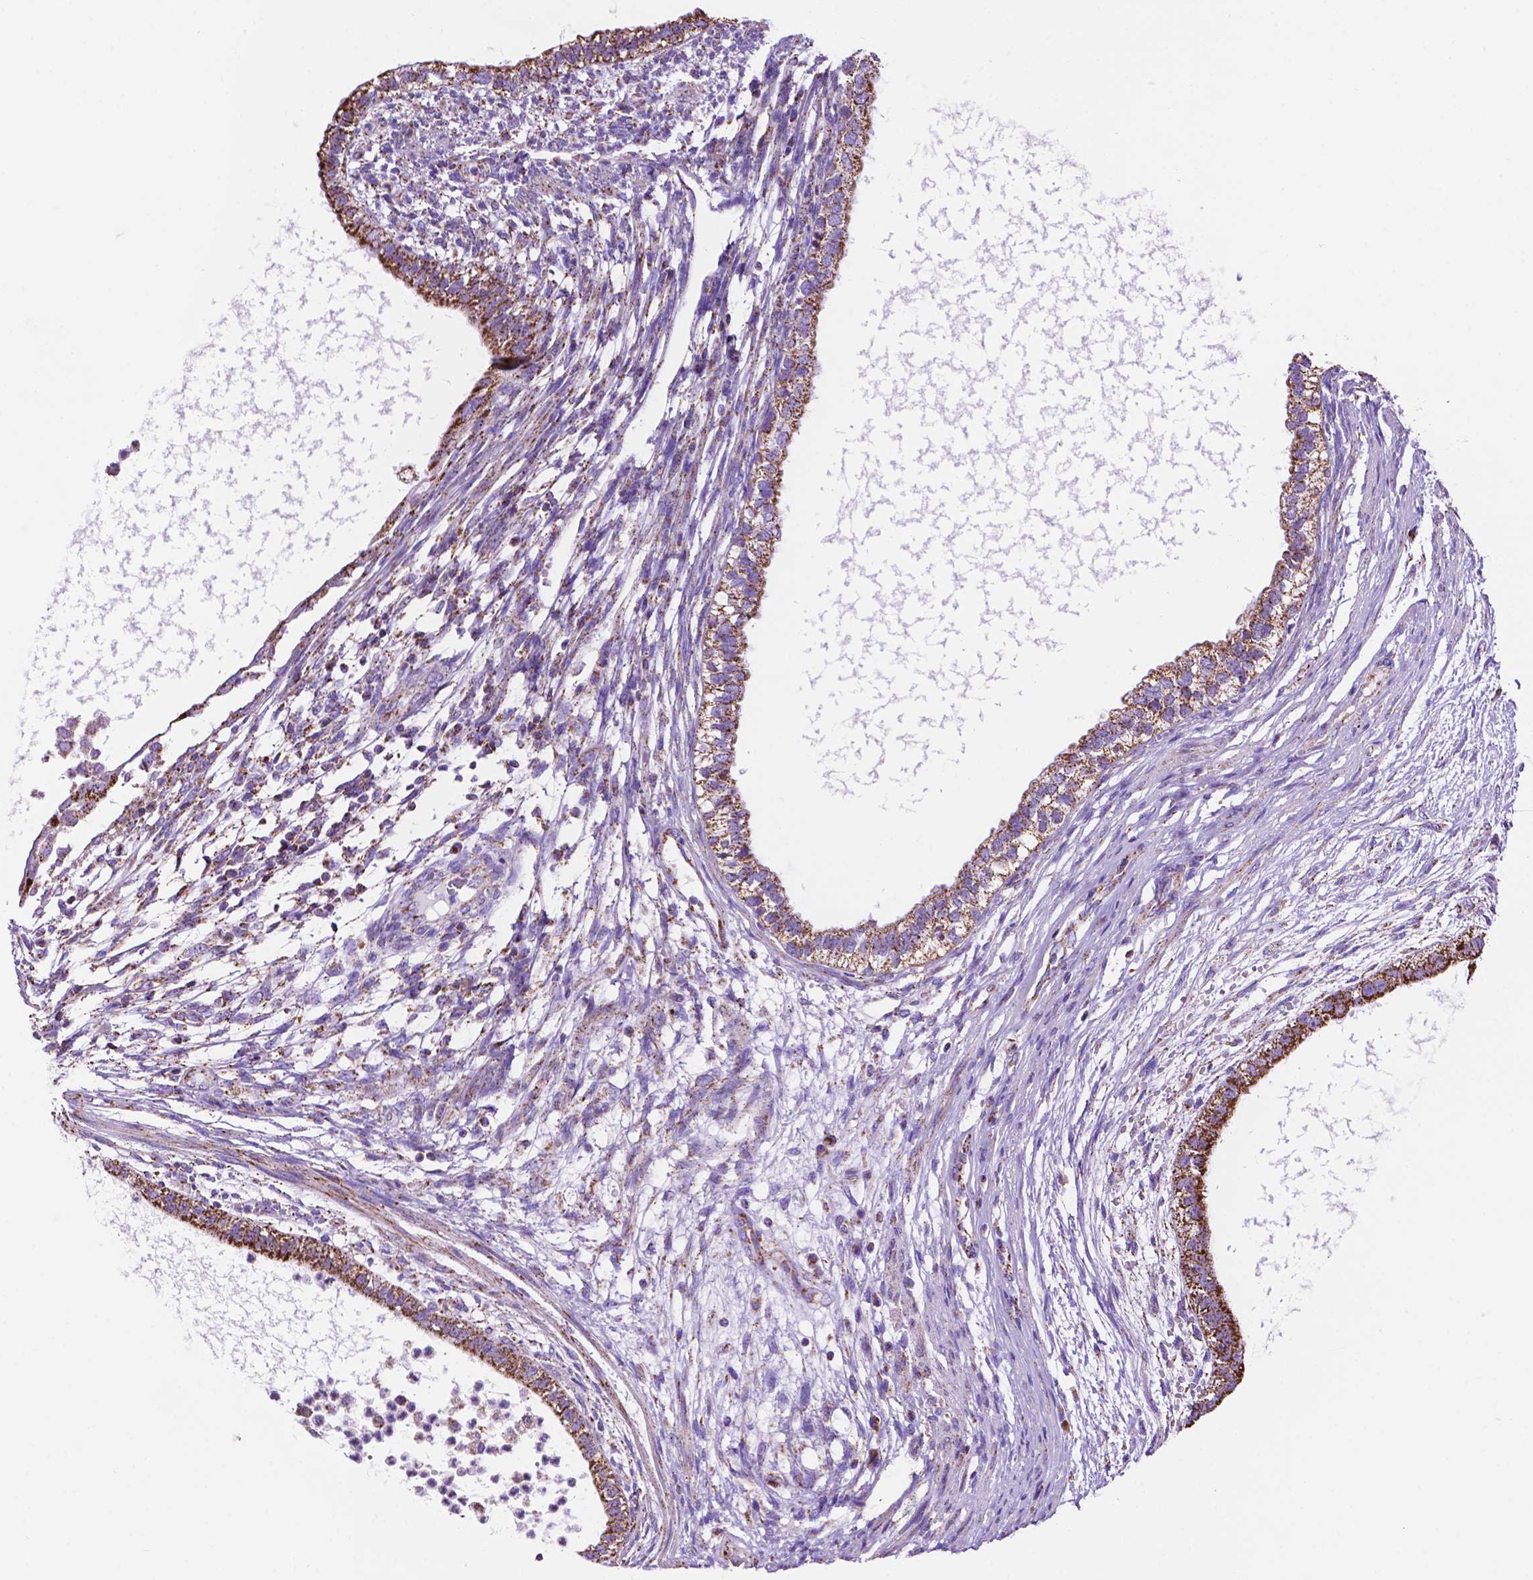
{"staining": {"intensity": "moderate", "quantity": ">75%", "location": "cytoplasmic/membranous"}, "tissue": "testis cancer", "cell_type": "Tumor cells", "image_type": "cancer", "snomed": [{"axis": "morphology", "description": "Carcinoma, Embryonal, NOS"}, {"axis": "topography", "description": "Testis"}], "caption": "Brown immunohistochemical staining in testis cancer (embryonal carcinoma) displays moderate cytoplasmic/membranous expression in about >75% of tumor cells.", "gene": "GDPD5", "patient": {"sex": "male", "age": 26}}